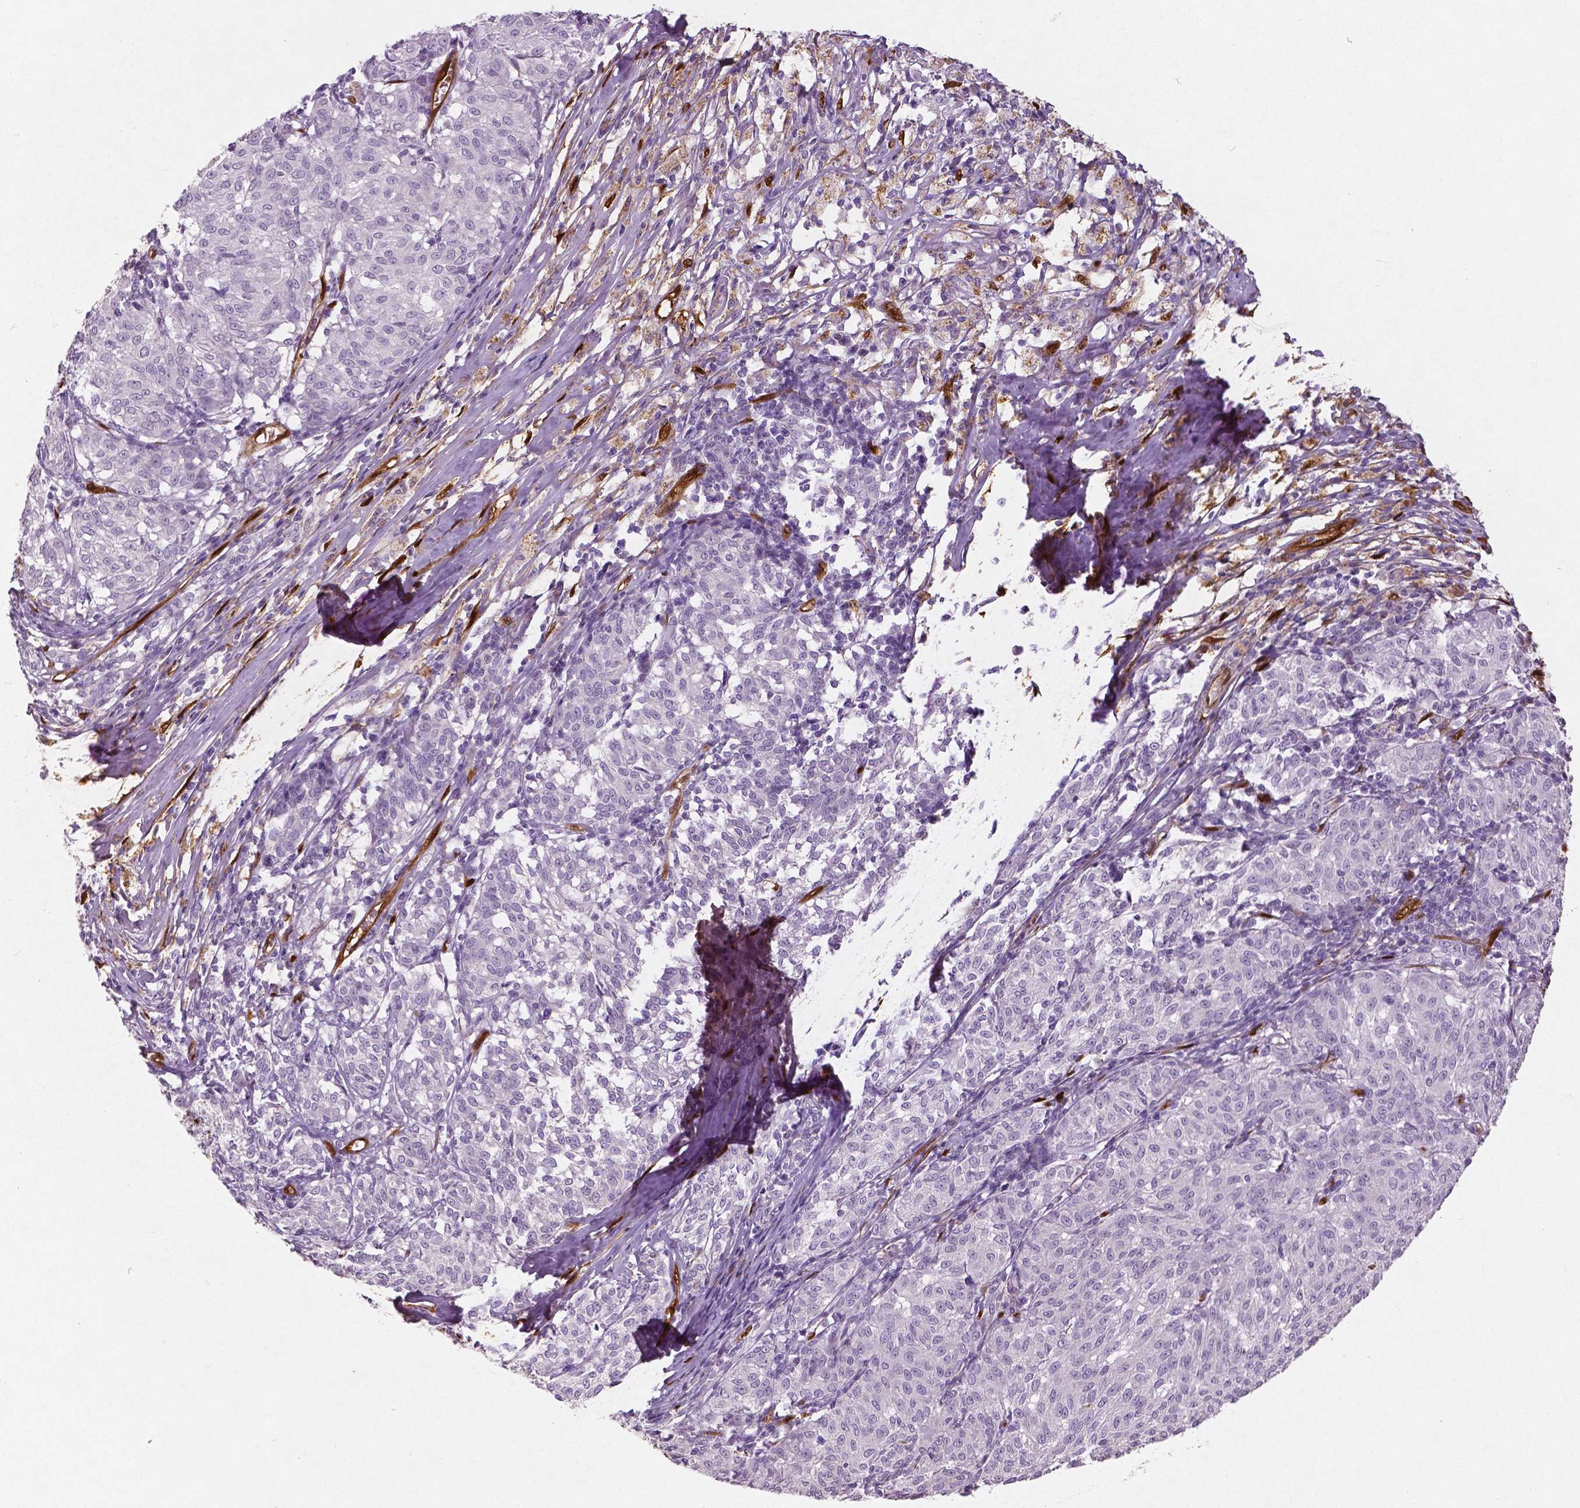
{"staining": {"intensity": "negative", "quantity": "none", "location": "none"}, "tissue": "melanoma", "cell_type": "Tumor cells", "image_type": "cancer", "snomed": [{"axis": "morphology", "description": "Malignant melanoma, NOS"}, {"axis": "topography", "description": "Skin"}], "caption": "High magnification brightfield microscopy of malignant melanoma stained with DAB (3,3'-diaminobenzidine) (brown) and counterstained with hematoxylin (blue): tumor cells show no significant expression. (Immunohistochemistry, brightfield microscopy, high magnification).", "gene": "WWTR1", "patient": {"sex": "female", "age": 72}}